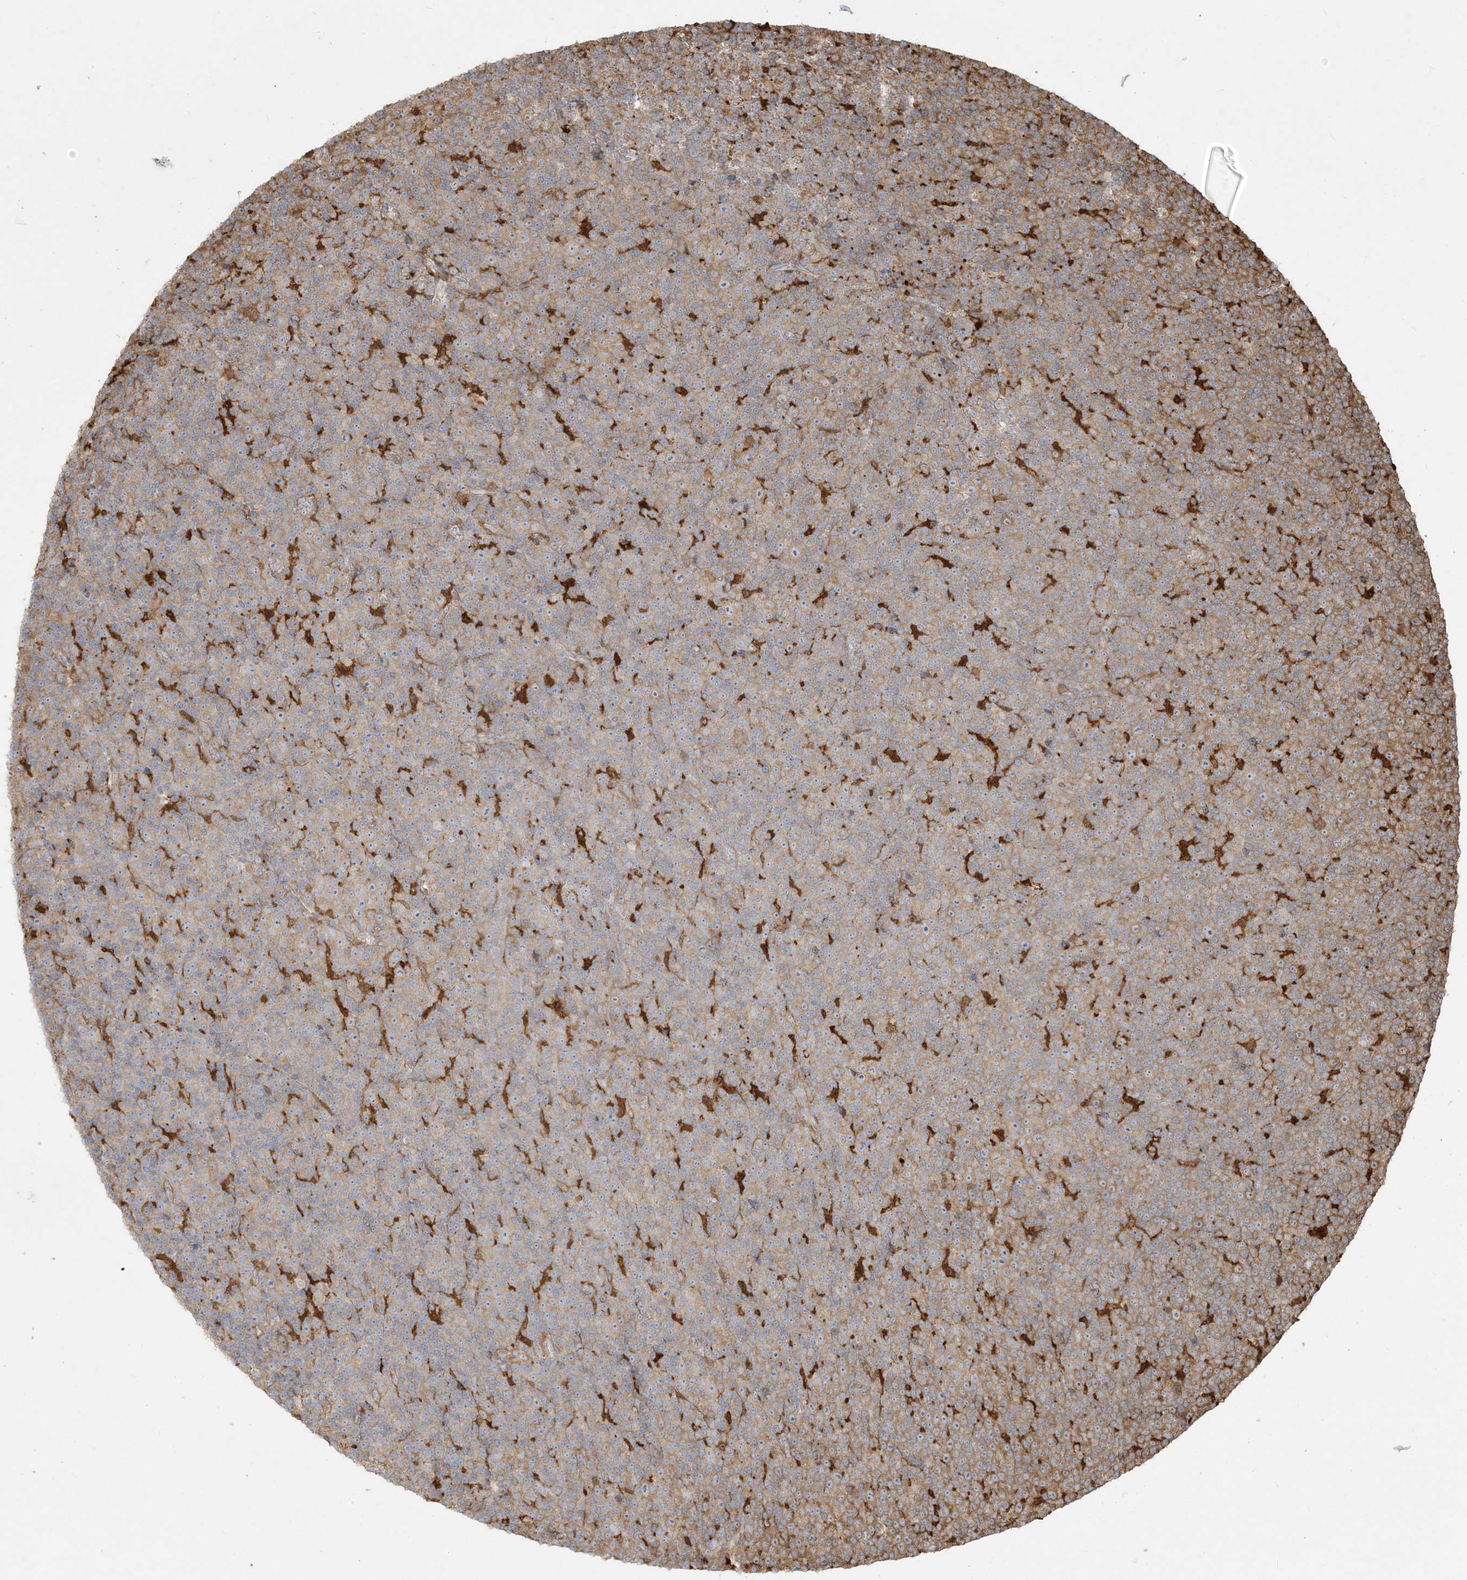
{"staining": {"intensity": "moderate", "quantity": "25%-75%", "location": "cytoplasmic/membranous"}, "tissue": "lymphoma", "cell_type": "Tumor cells", "image_type": "cancer", "snomed": [{"axis": "morphology", "description": "Malignant lymphoma, non-Hodgkin's type, Low grade"}, {"axis": "topography", "description": "Lymph node"}], "caption": "Protein analysis of lymphoma tissue displays moderate cytoplasmic/membranous staining in about 25%-75% of tumor cells.", "gene": "HNMT", "patient": {"sex": "female", "age": 67}}